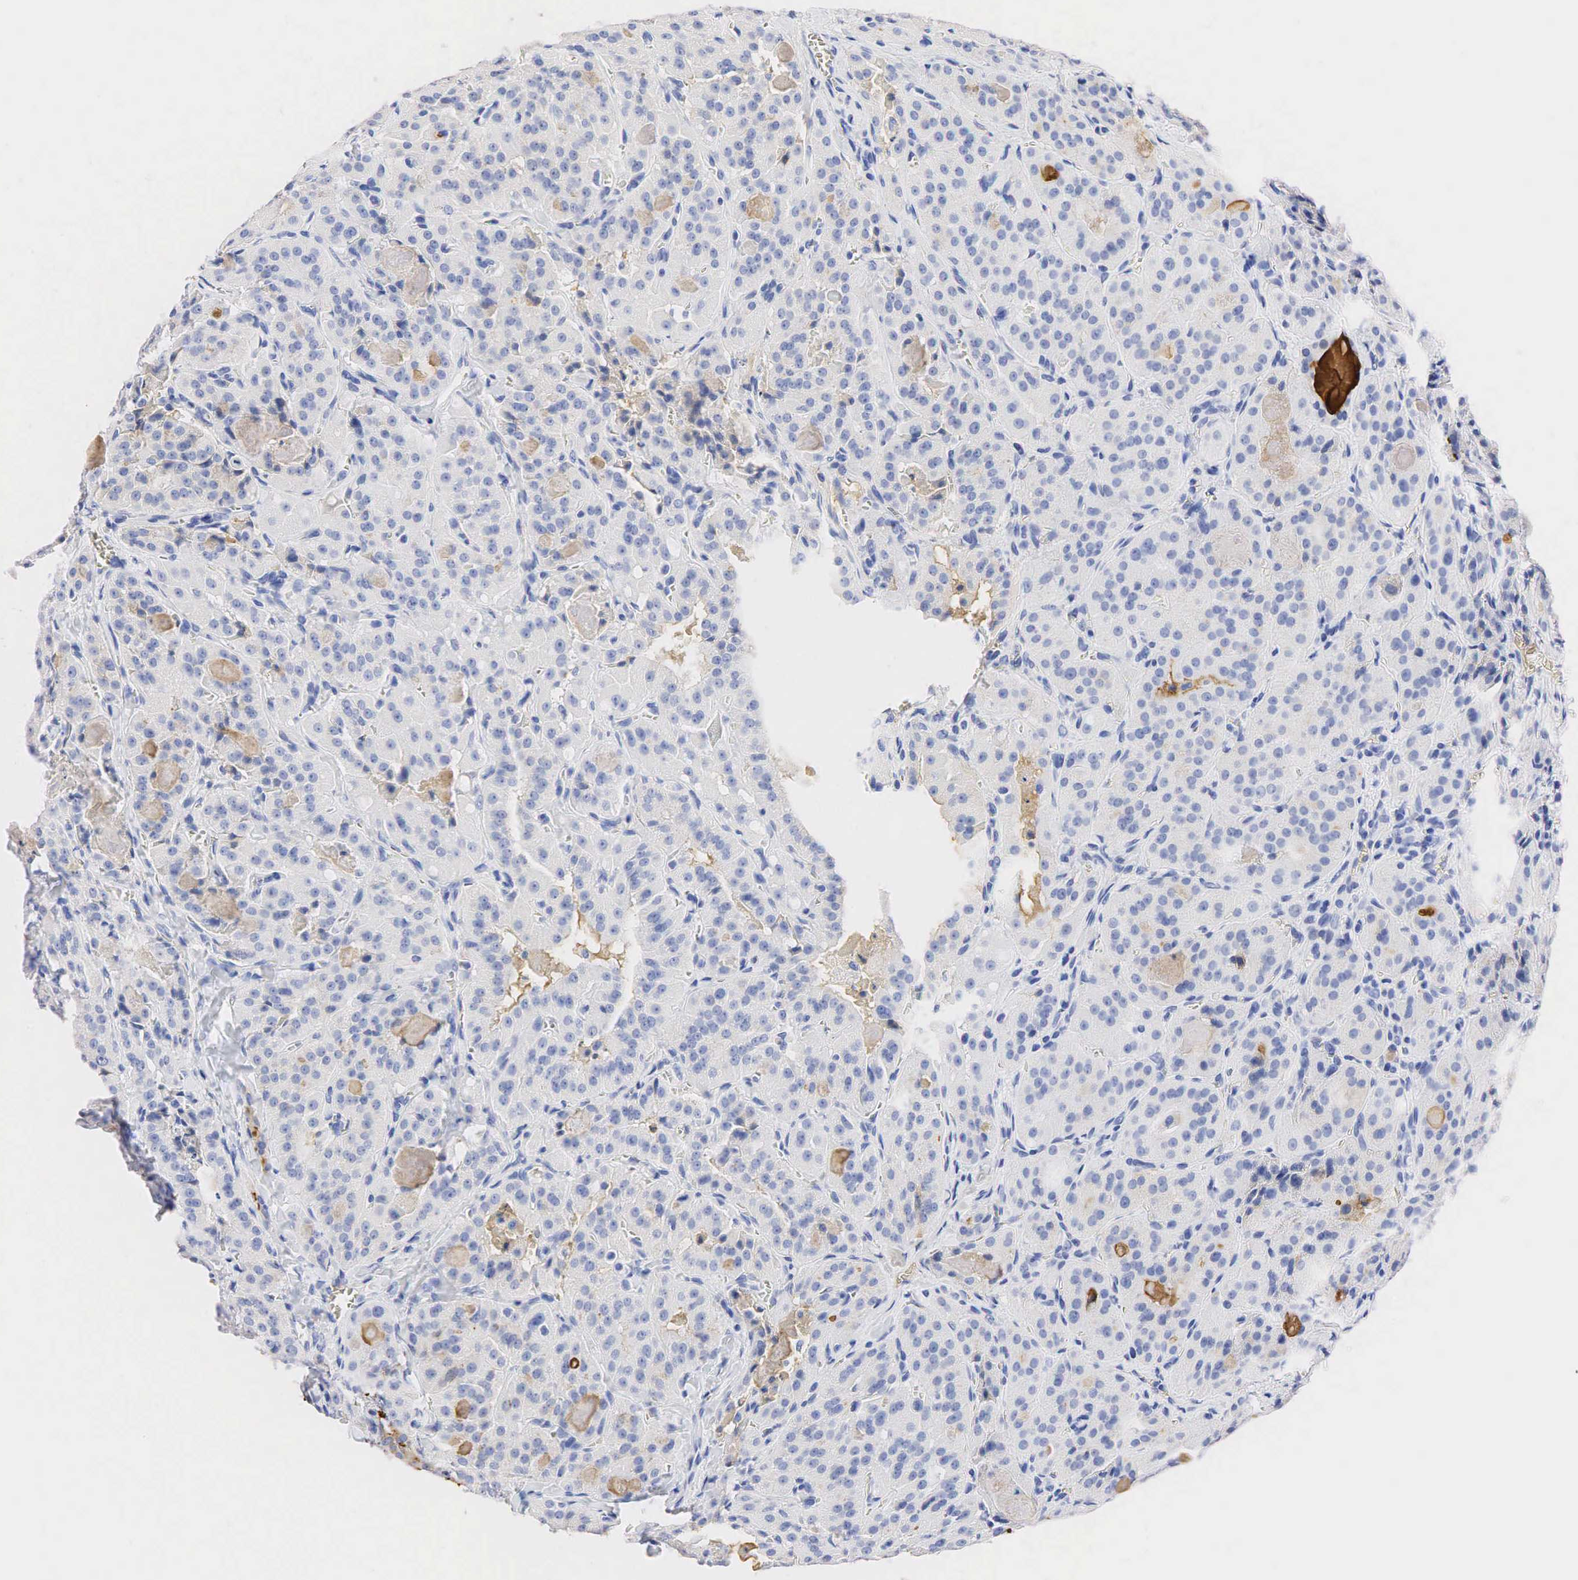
{"staining": {"intensity": "weak", "quantity": "<25%", "location": "cytoplasmic/membranous"}, "tissue": "thyroid cancer", "cell_type": "Tumor cells", "image_type": "cancer", "snomed": [{"axis": "morphology", "description": "Carcinoma, NOS"}, {"axis": "topography", "description": "Thyroid gland"}], "caption": "Tumor cells are negative for brown protein staining in thyroid cancer (carcinoma).", "gene": "SST", "patient": {"sex": "male", "age": 76}}